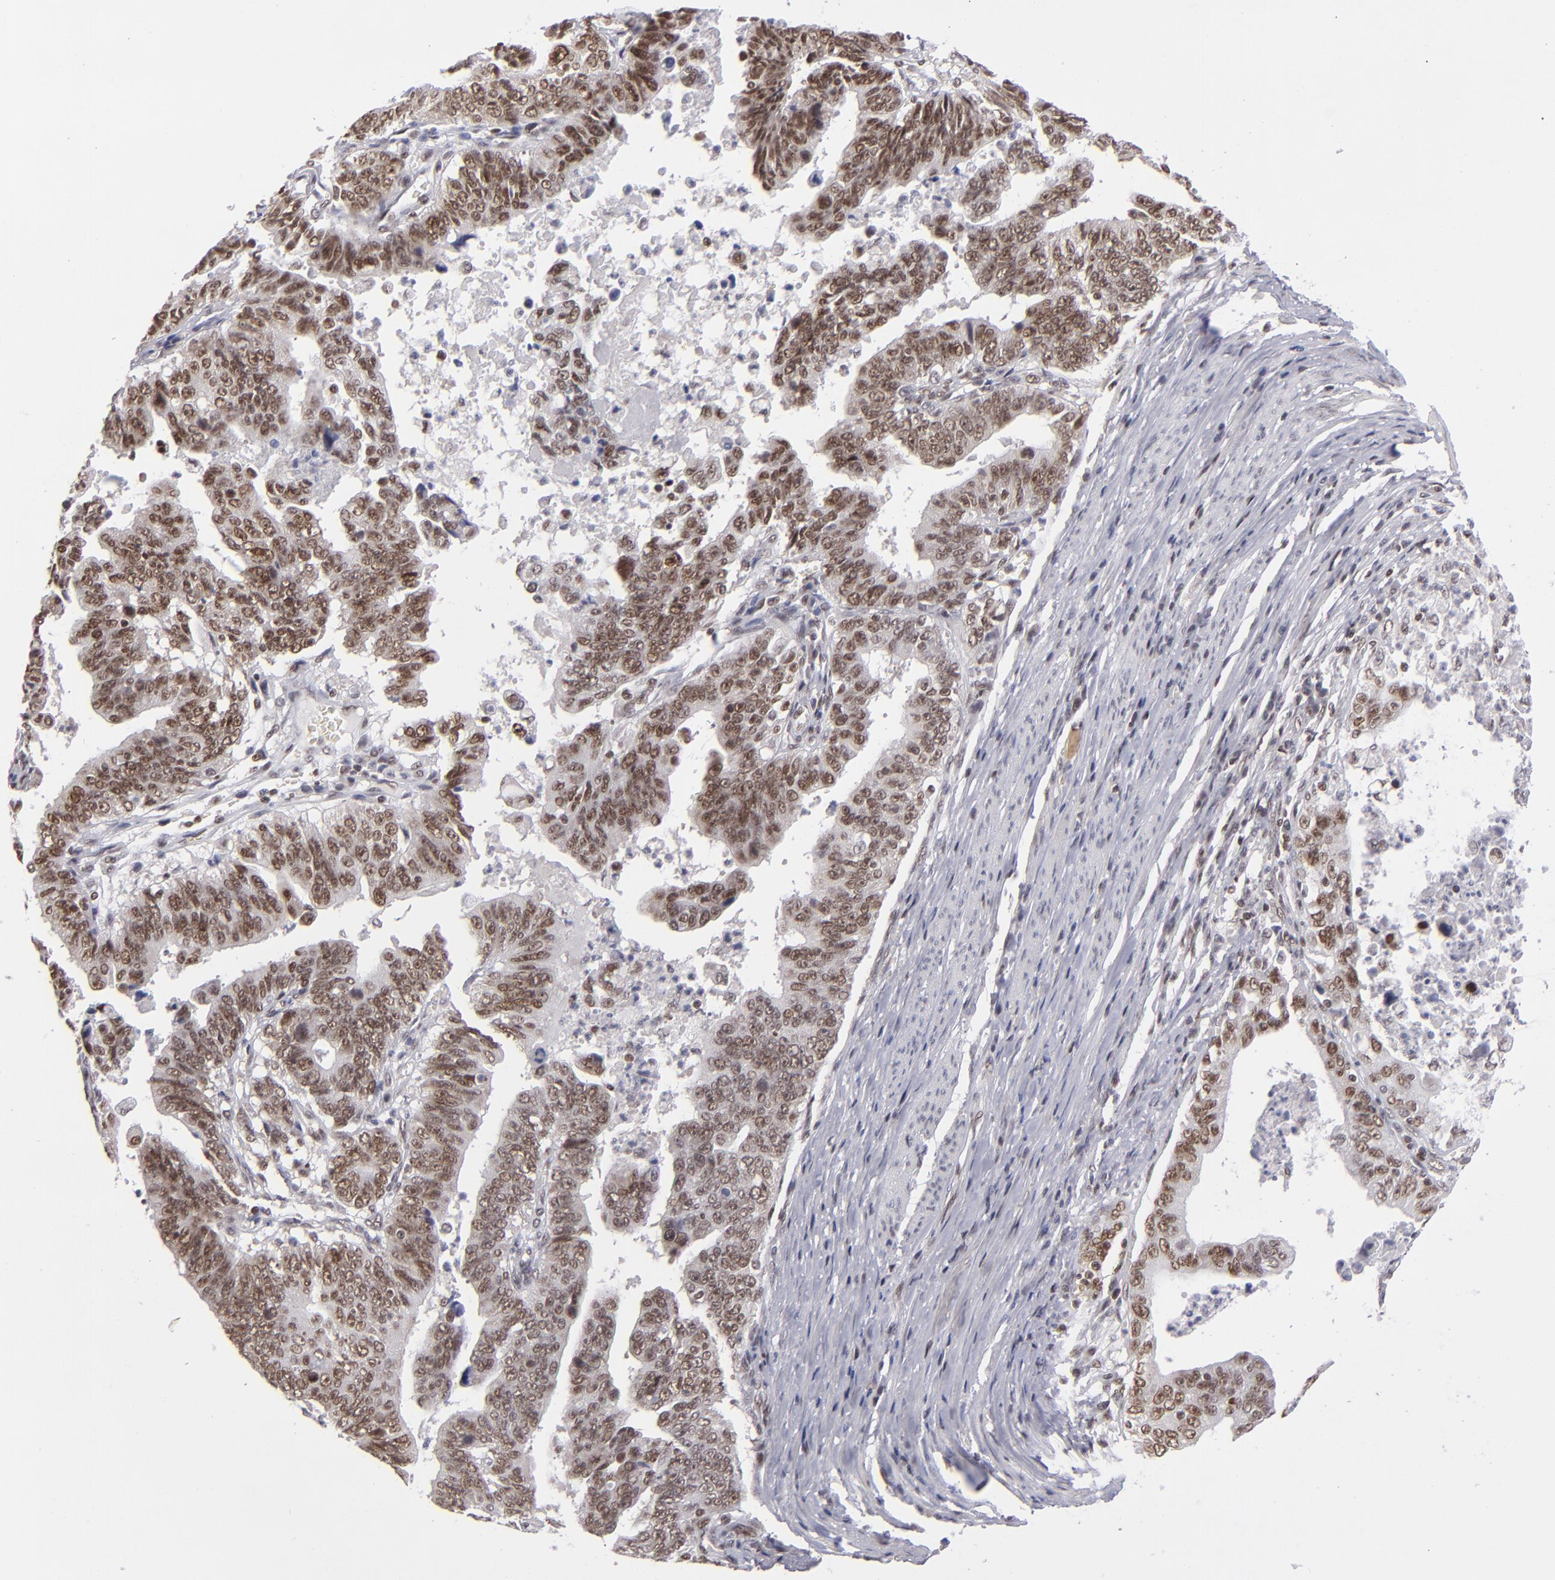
{"staining": {"intensity": "moderate", "quantity": ">75%", "location": "nuclear"}, "tissue": "stomach cancer", "cell_type": "Tumor cells", "image_type": "cancer", "snomed": [{"axis": "morphology", "description": "Adenocarcinoma, NOS"}, {"axis": "topography", "description": "Stomach, upper"}], "caption": "A photomicrograph showing moderate nuclear positivity in about >75% of tumor cells in stomach cancer (adenocarcinoma), as visualized by brown immunohistochemical staining.", "gene": "MLLT3", "patient": {"sex": "female", "age": 50}}